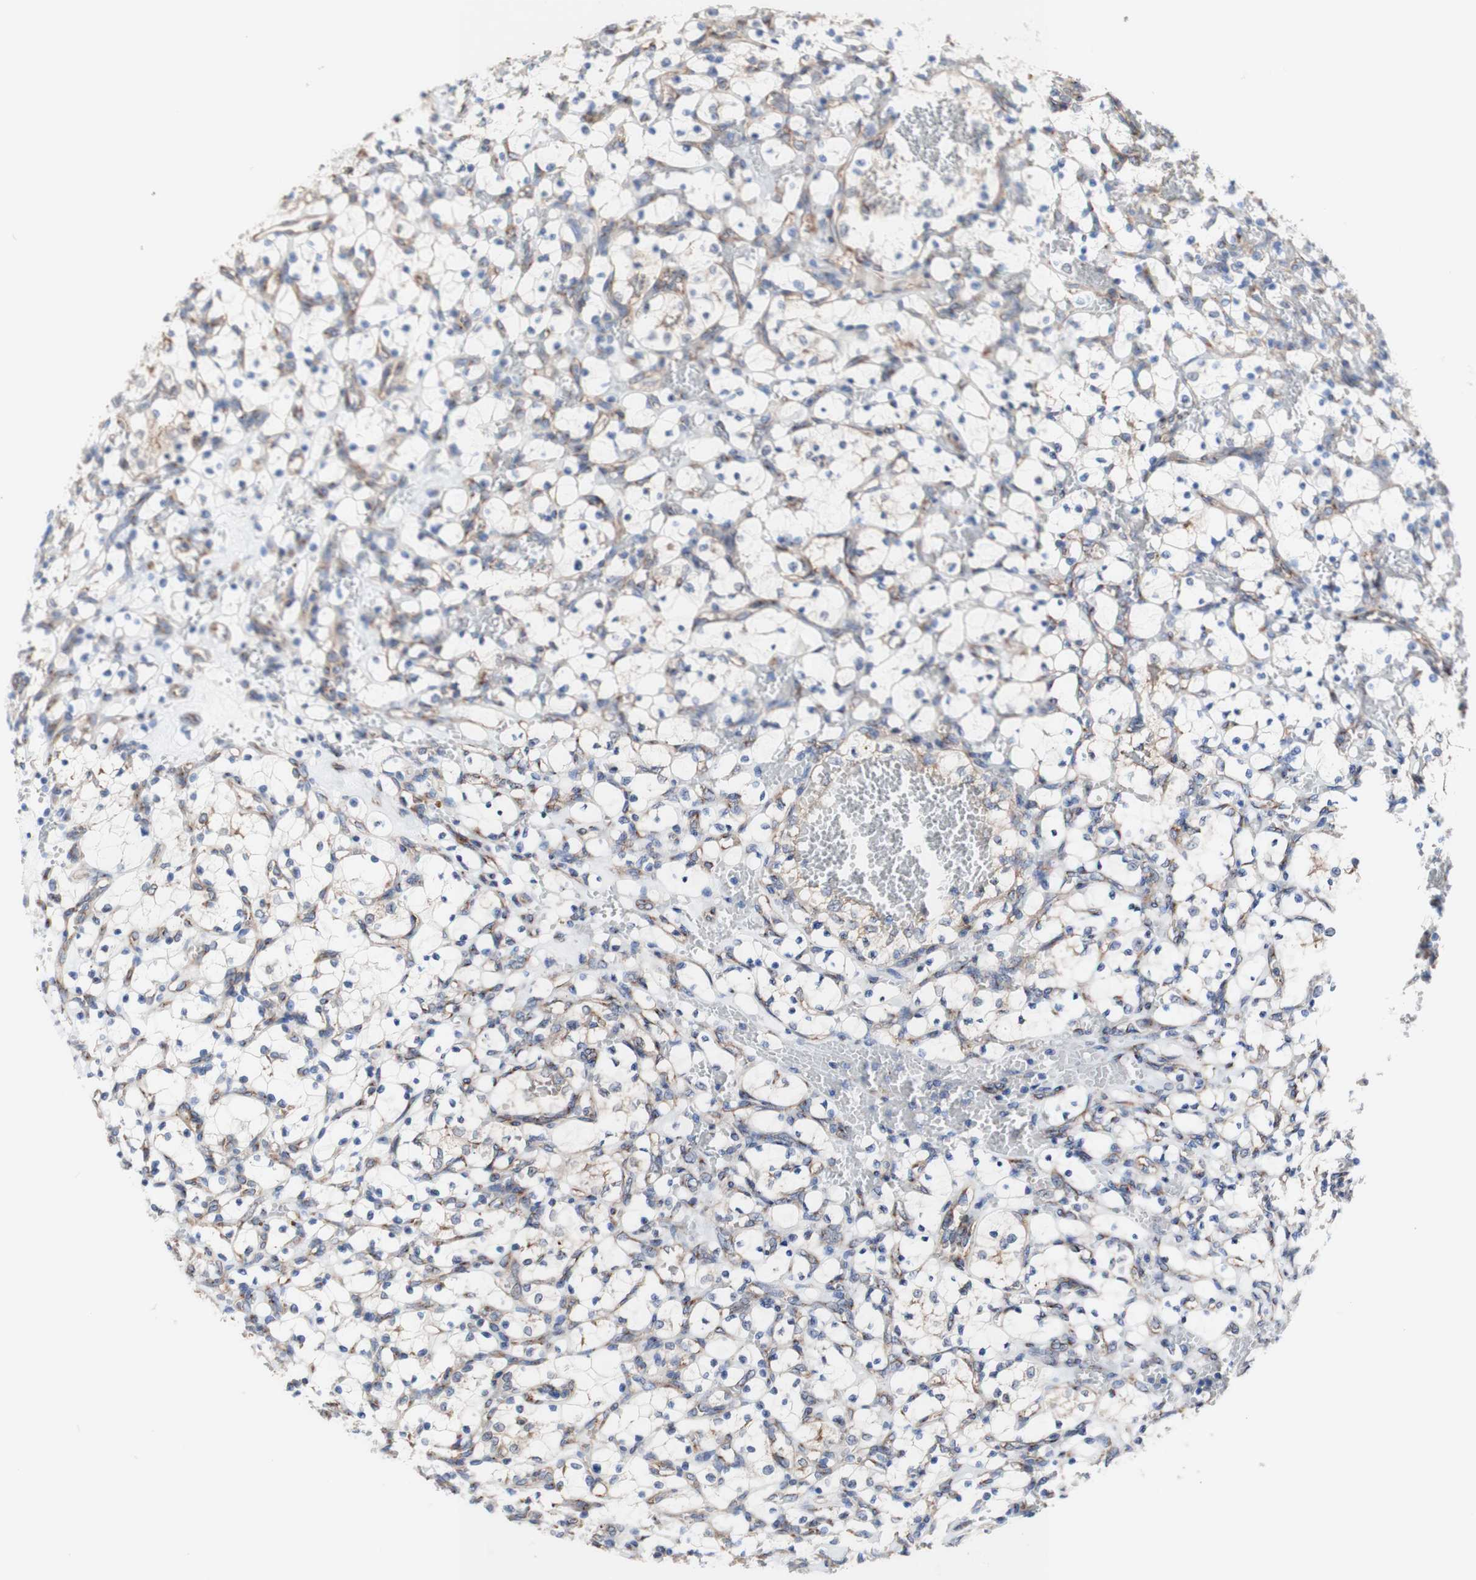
{"staining": {"intensity": "negative", "quantity": "none", "location": "none"}, "tissue": "renal cancer", "cell_type": "Tumor cells", "image_type": "cancer", "snomed": [{"axis": "morphology", "description": "Adenocarcinoma, NOS"}, {"axis": "topography", "description": "Kidney"}], "caption": "Immunohistochemical staining of renal cancer (adenocarcinoma) shows no significant expression in tumor cells. (DAB immunohistochemistry (IHC) visualized using brightfield microscopy, high magnification).", "gene": "LRIG3", "patient": {"sex": "female", "age": 69}}